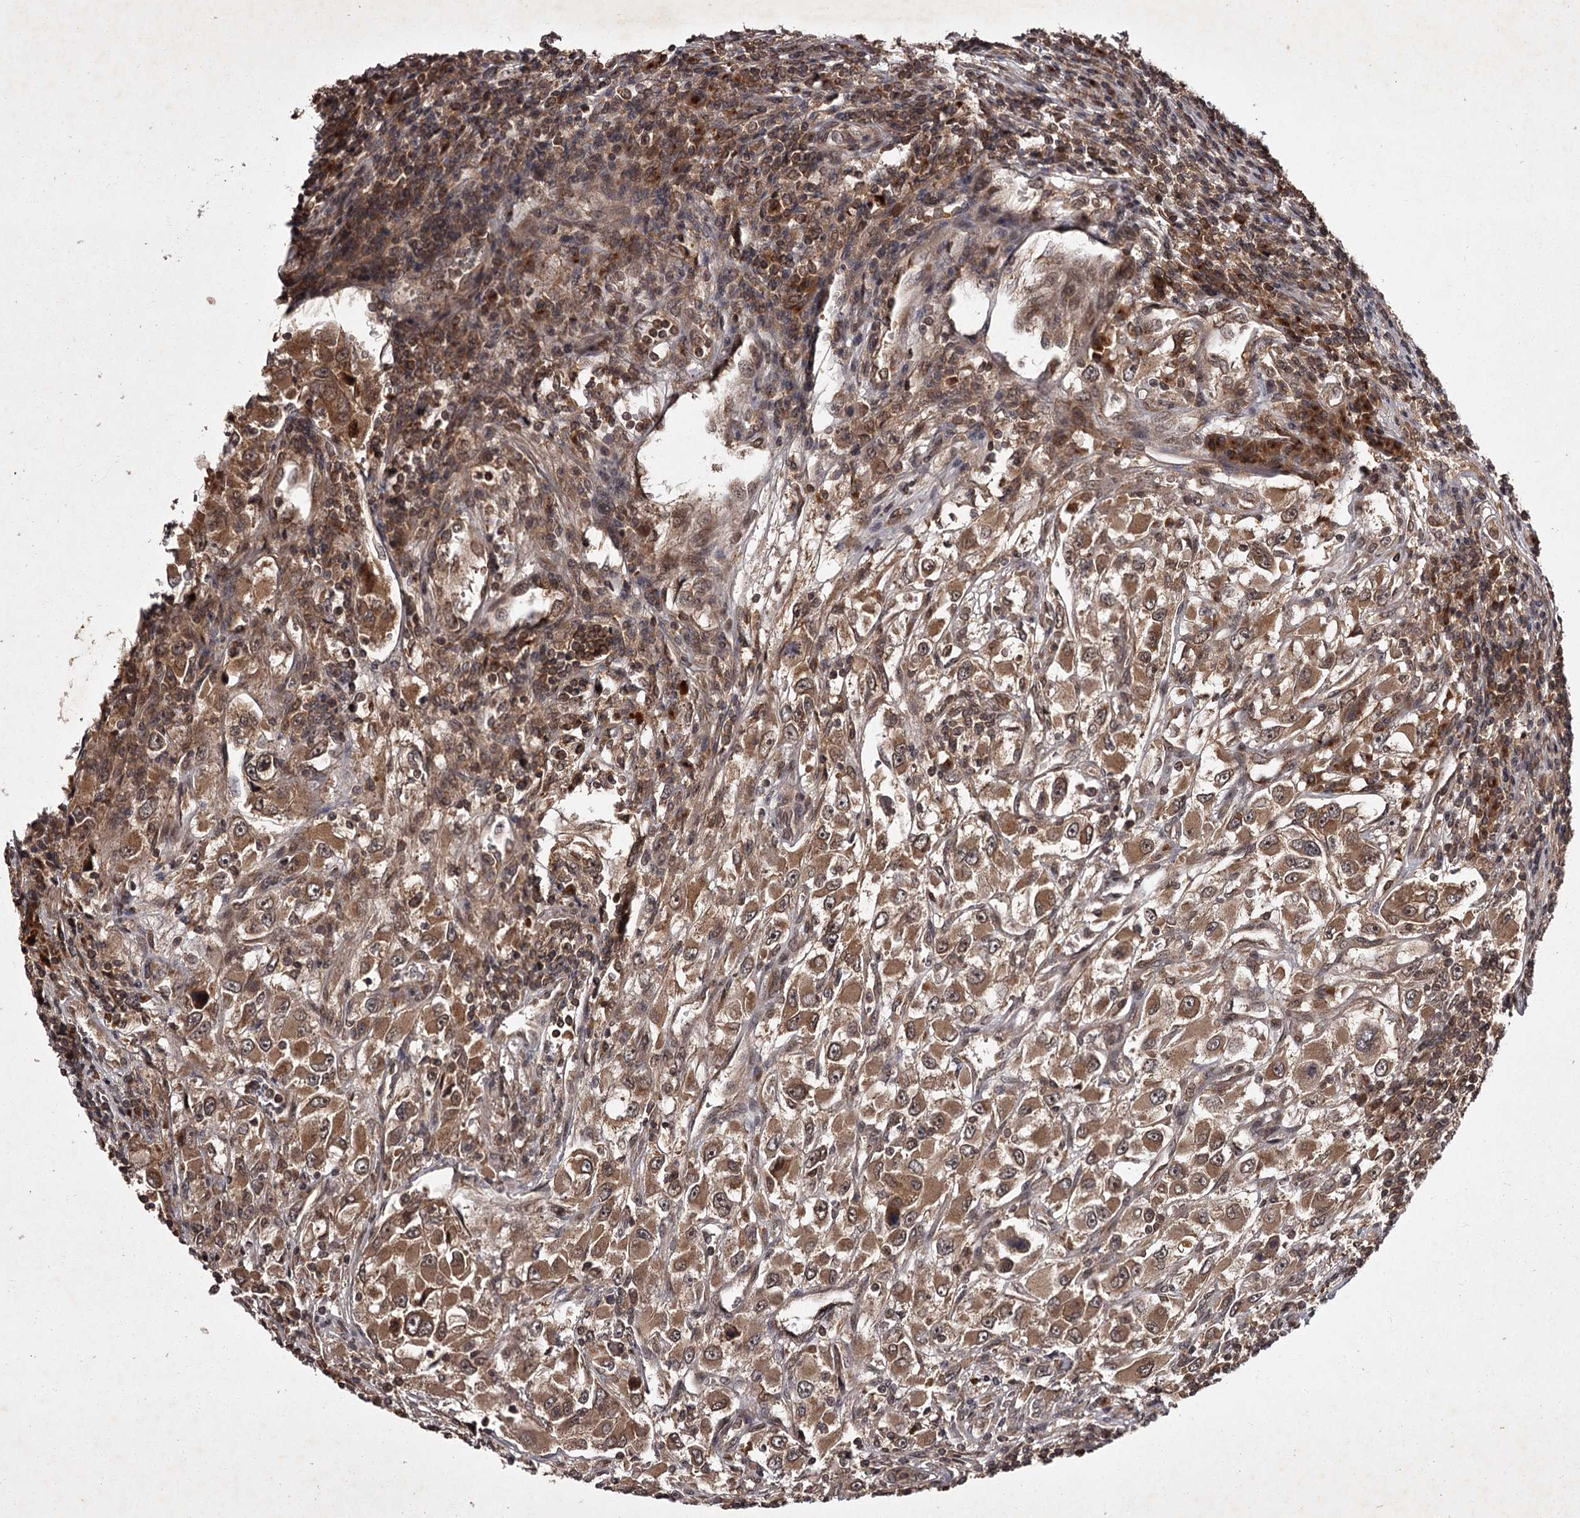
{"staining": {"intensity": "moderate", "quantity": ">75%", "location": "cytoplasmic/membranous"}, "tissue": "renal cancer", "cell_type": "Tumor cells", "image_type": "cancer", "snomed": [{"axis": "morphology", "description": "Adenocarcinoma, NOS"}, {"axis": "topography", "description": "Kidney"}], "caption": "Renal cancer was stained to show a protein in brown. There is medium levels of moderate cytoplasmic/membranous staining in about >75% of tumor cells. The staining was performed using DAB to visualize the protein expression in brown, while the nuclei were stained in blue with hematoxylin (Magnification: 20x).", "gene": "TBC1D23", "patient": {"sex": "female", "age": 52}}